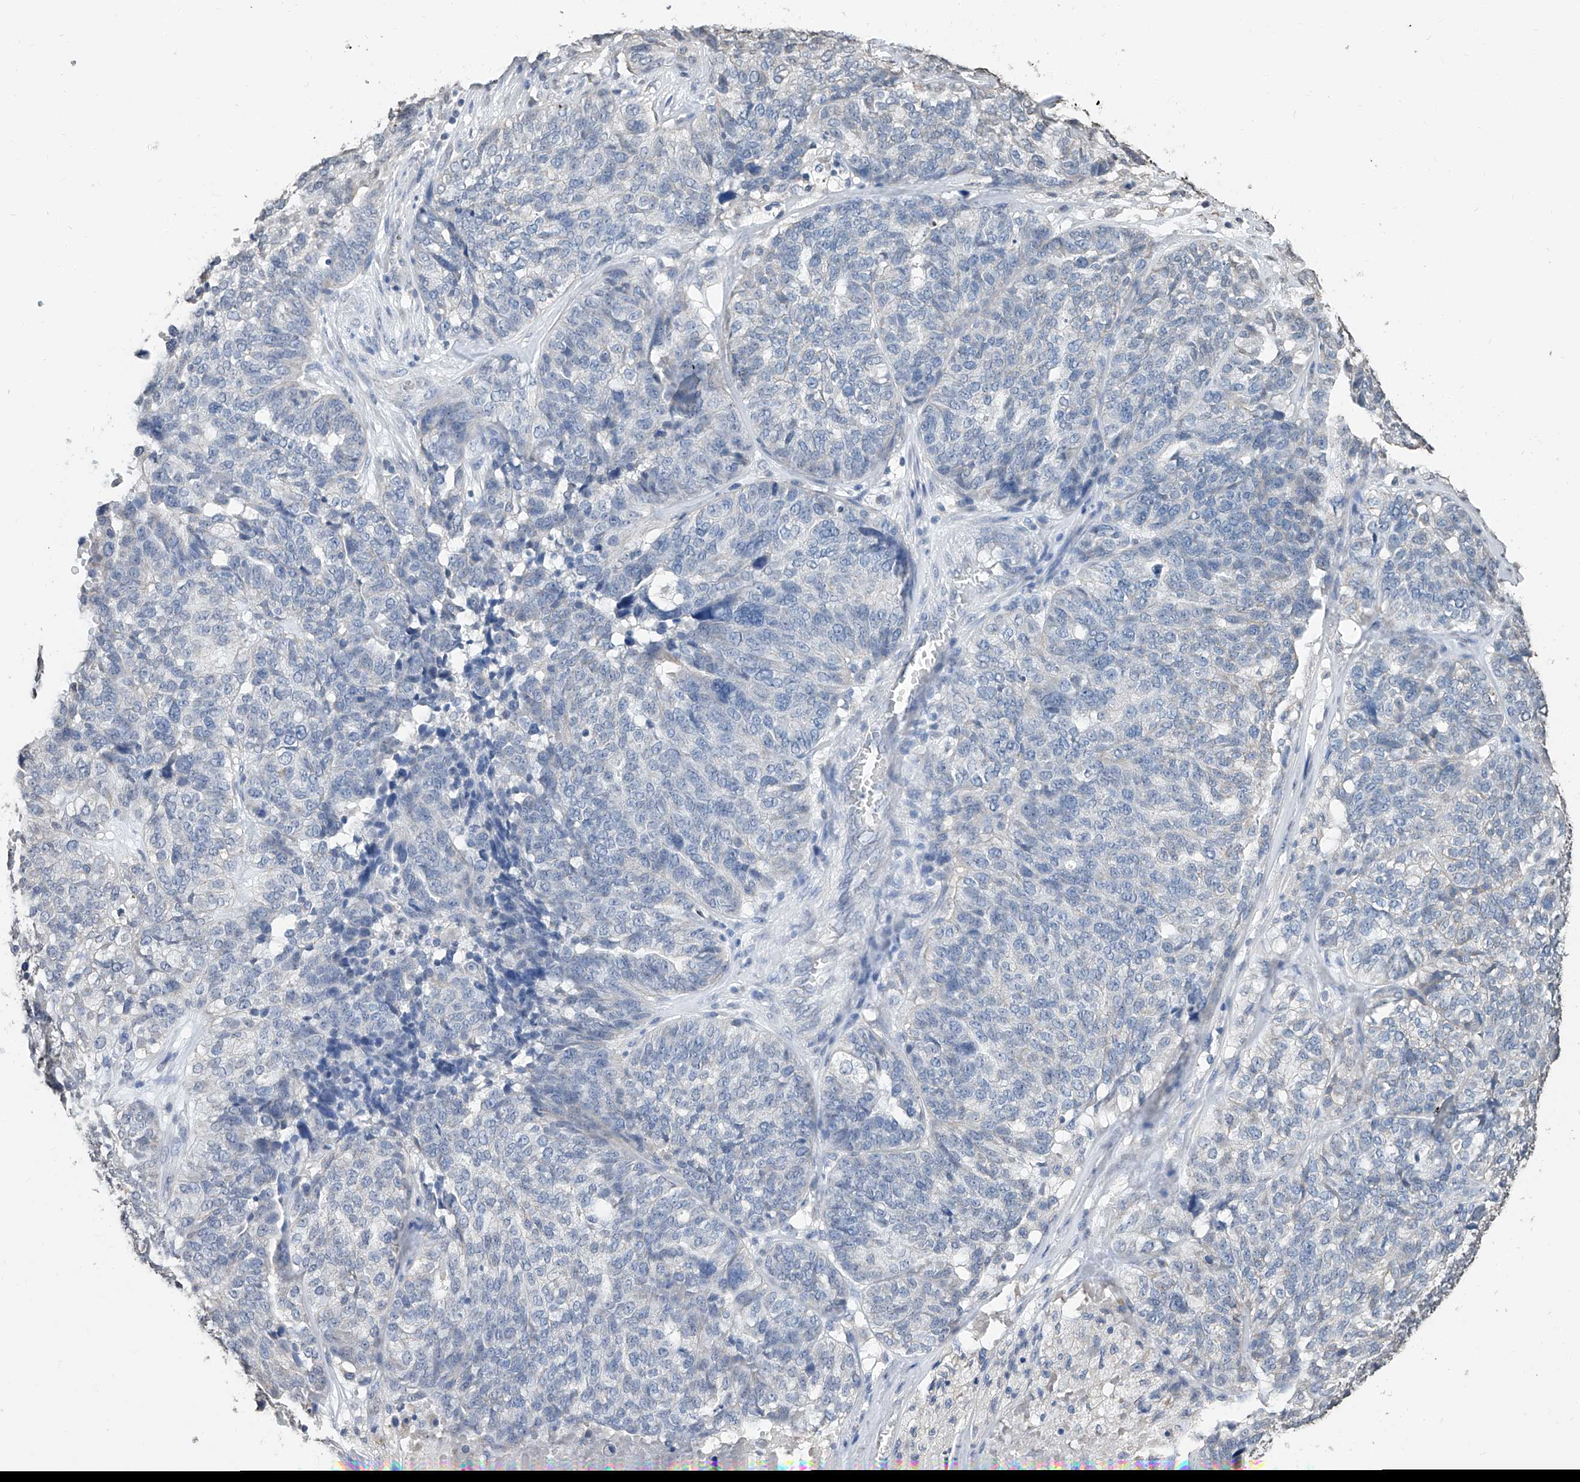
{"staining": {"intensity": "negative", "quantity": "none", "location": "none"}, "tissue": "ovarian cancer", "cell_type": "Tumor cells", "image_type": "cancer", "snomed": [{"axis": "morphology", "description": "Cystadenocarcinoma, serous, NOS"}, {"axis": "topography", "description": "Ovary"}], "caption": "Immunohistochemistry (IHC) photomicrograph of human ovarian cancer stained for a protein (brown), which reveals no staining in tumor cells.", "gene": "RP9", "patient": {"sex": "female", "age": 59}}